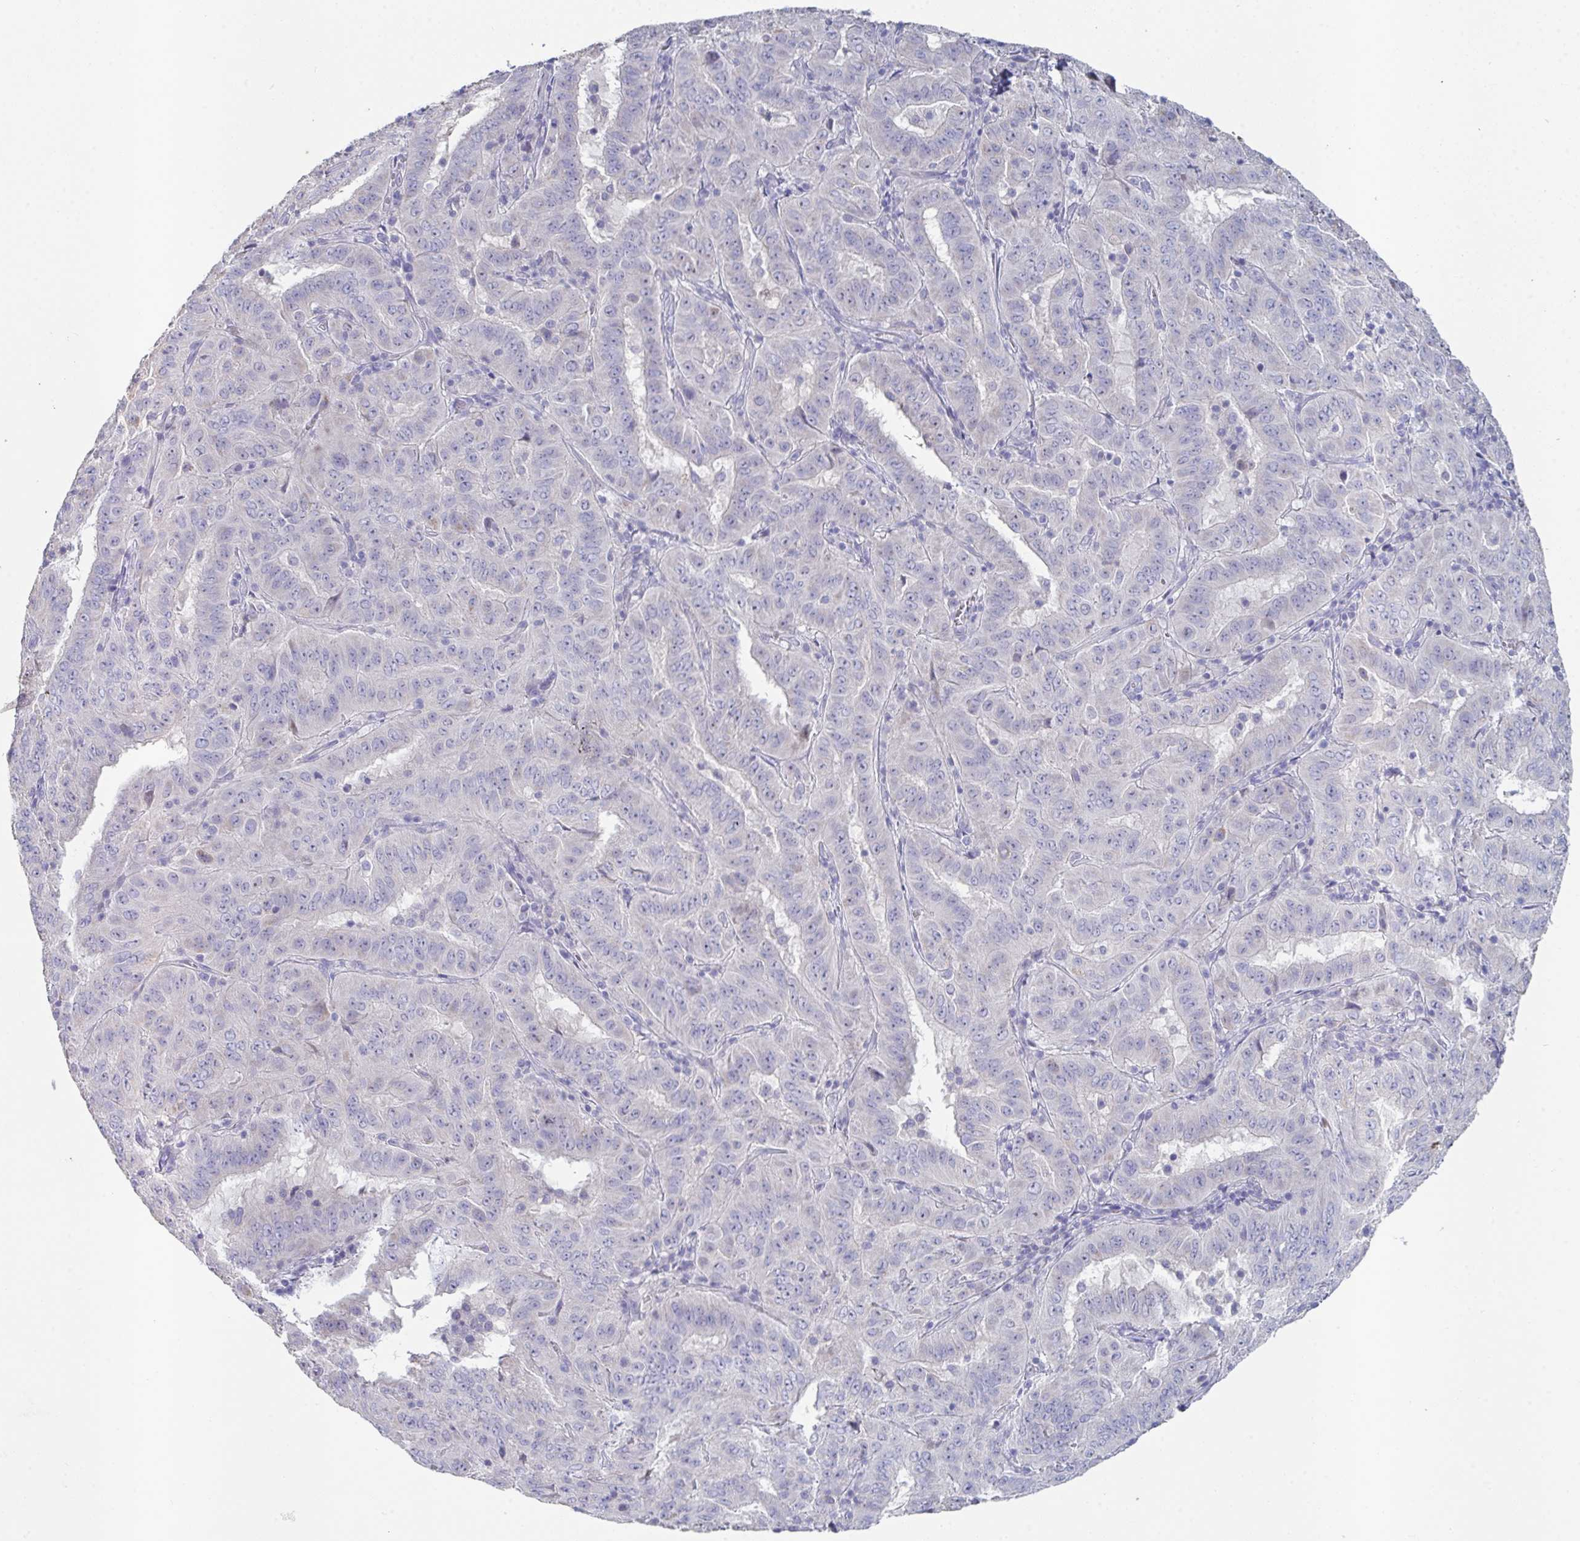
{"staining": {"intensity": "negative", "quantity": "none", "location": "none"}, "tissue": "pancreatic cancer", "cell_type": "Tumor cells", "image_type": "cancer", "snomed": [{"axis": "morphology", "description": "Adenocarcinoma, NOS"}, {"axis": "topography", "description": "Pancreas"}], "caption": "Tumor cells show no significant protein expression in pancreatic adenocarcinoma.", "gene": "HGFAC", "patient": {"sex": "male", "age": 63}}